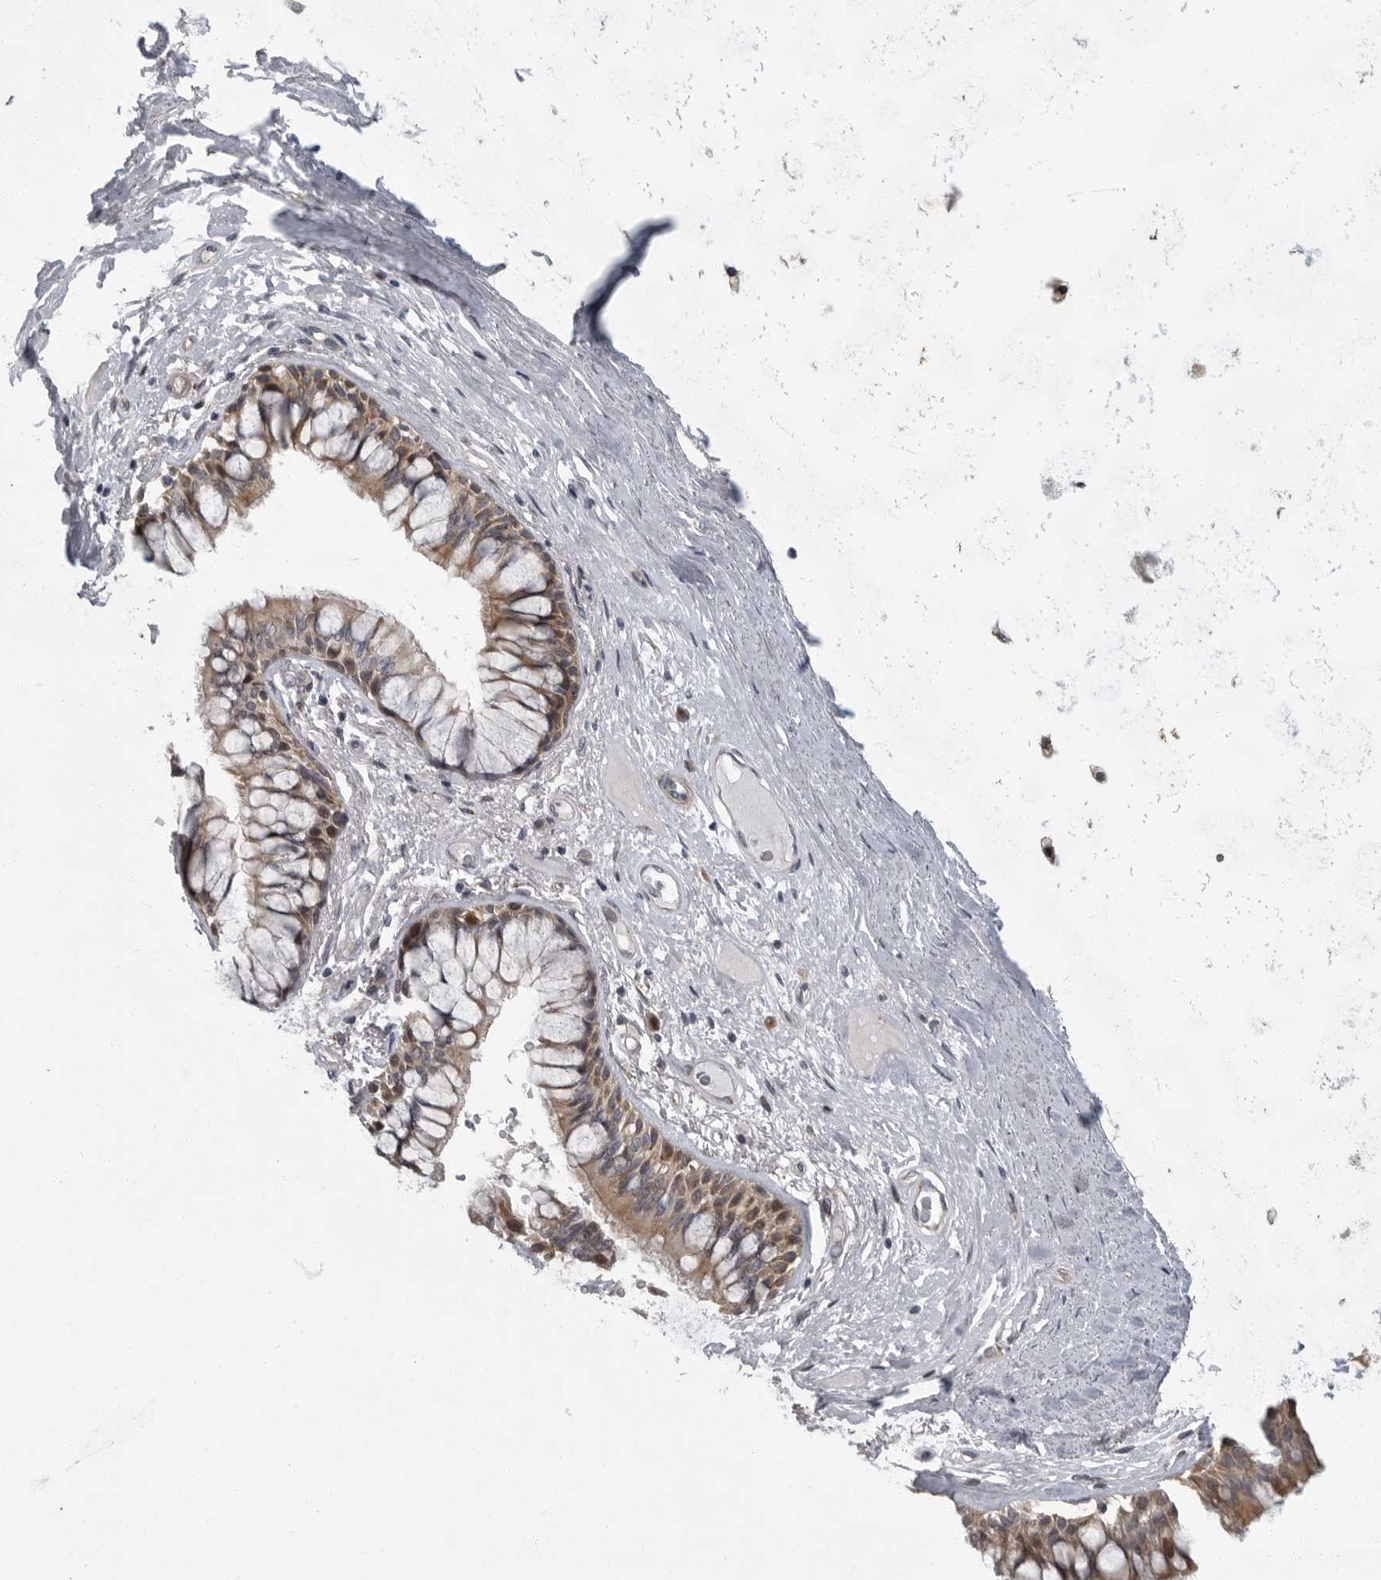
{"staining": {"intensity": "moderate", "quantity": ">75%", "location": "cytoplasmic/membranous"}, "tissue": "adipose tissue", "cell_type": "Adipocytes", "image_type": "normal", "snomed": [{"axis": "morphology", "description": "Normal tissue, NOS"}, {"axis": "topography", "description": "Bronchus"}], "caption": "About >75% of adipocytes in normal human adipose tissue reveal moderate cytoplasmic/membranous protein staining as visualized by brown immunohistochemical staining.", "gene": "PDE7A", "patient": {"sex": "male", "age": 66}}